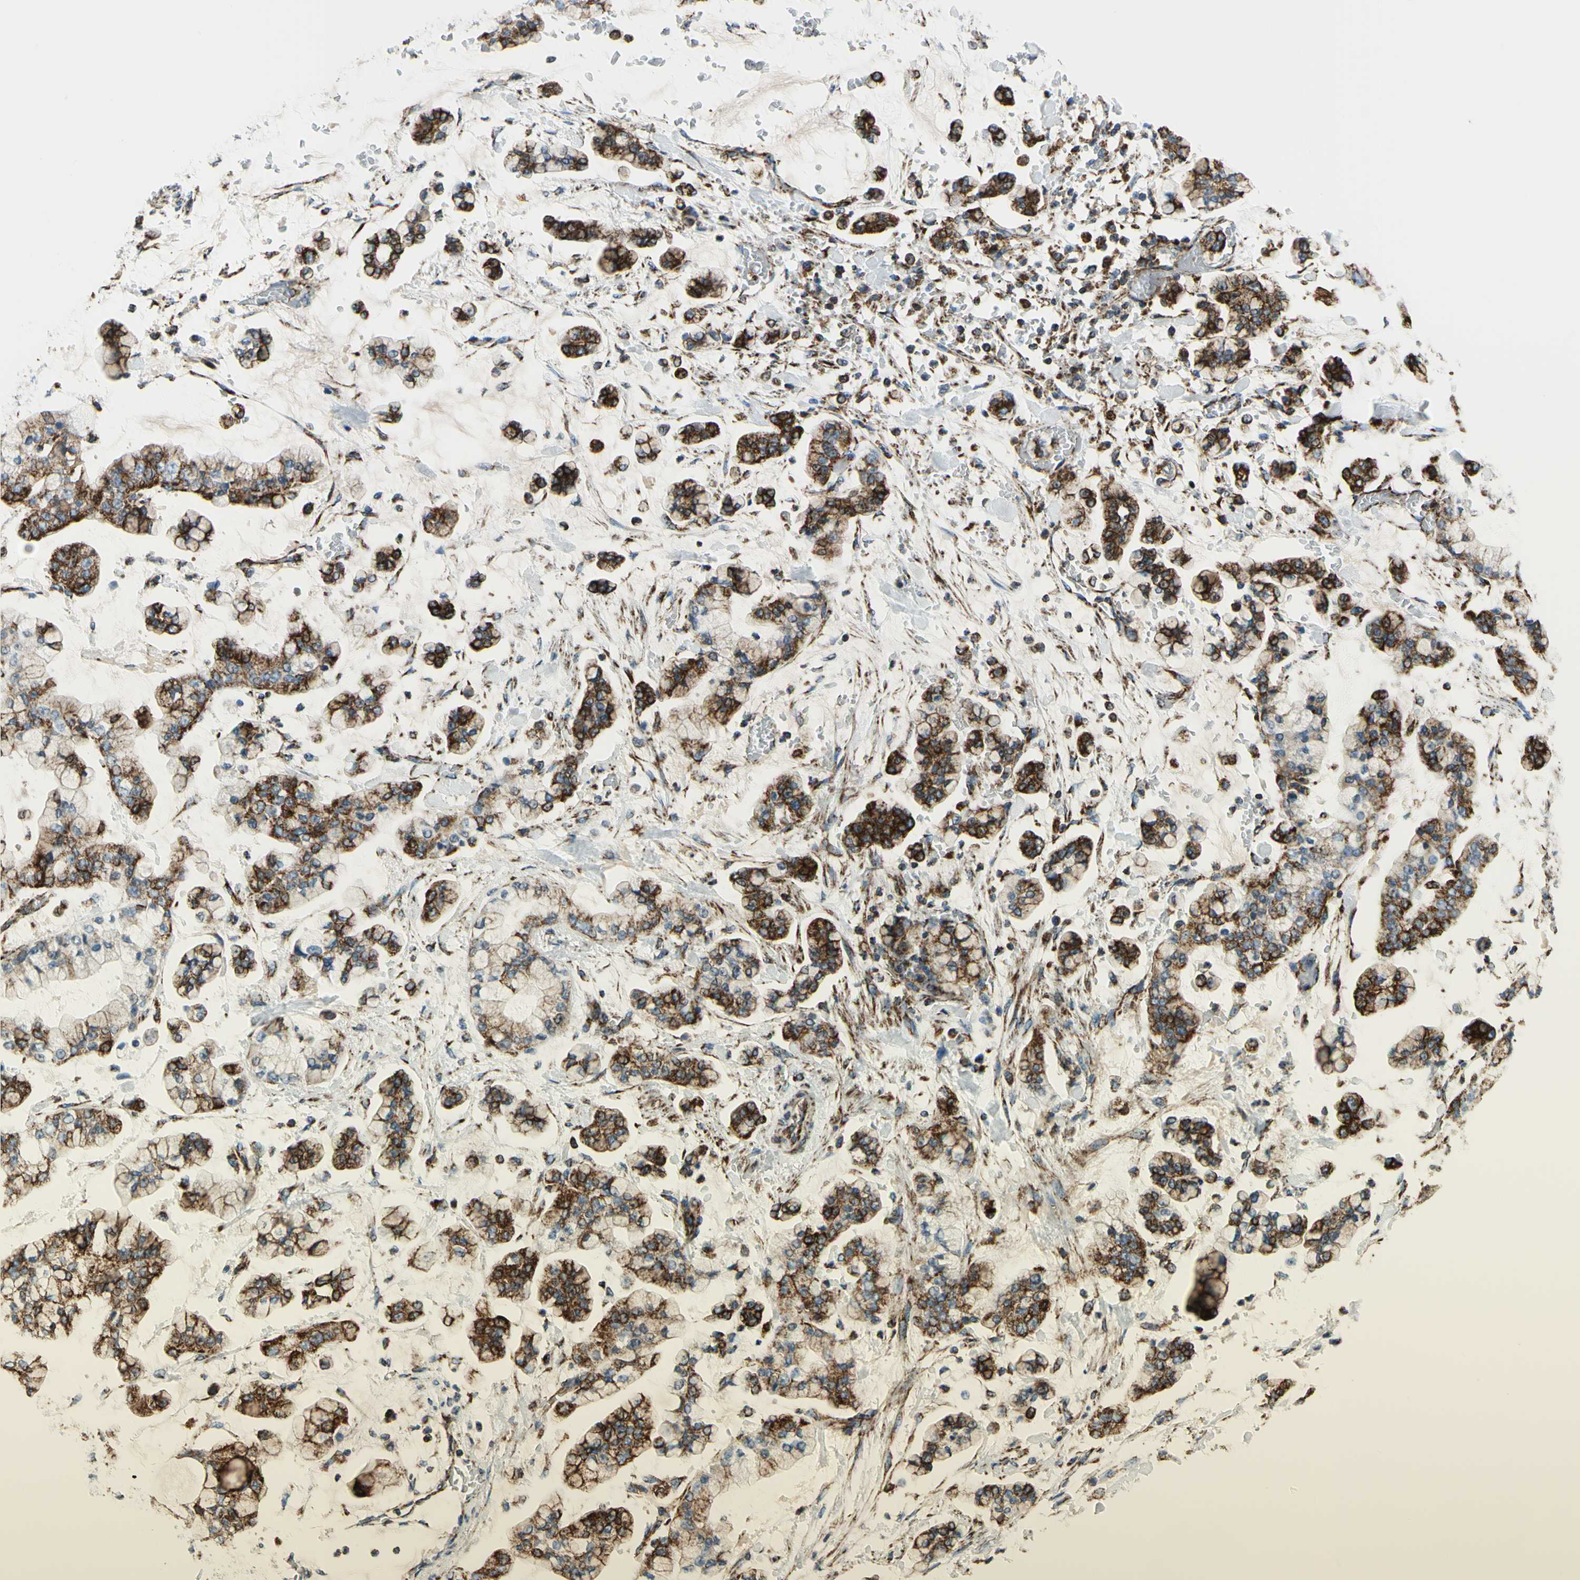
{"staining": {"intensity": "strong", "quantity": ">75%", "location": "cytoplasmic/membranous"}, "tissue": "stomach cancer", "cell_type": "Tumor cells", "image_type": "cancer", "snomed": [{"axis": "morphology", "description": "Normal tissue, NOS"}, {"axis": "morphology", "description": "Adenocarcinoma, NOS"}, {"axis": "topography", "description": "Stomach, upper"}, {"axis": "topography", "description": "Stomach"}], "caption": "An immunohistochemistry (IHC) image of tumor tissue is shown. Protein staining in brown labels strong cytoplasmic/membranous positivity in stomach cancer within tumor cells.", "gene": "MAVS", "patient": {"sex": "male", "age": 76}}